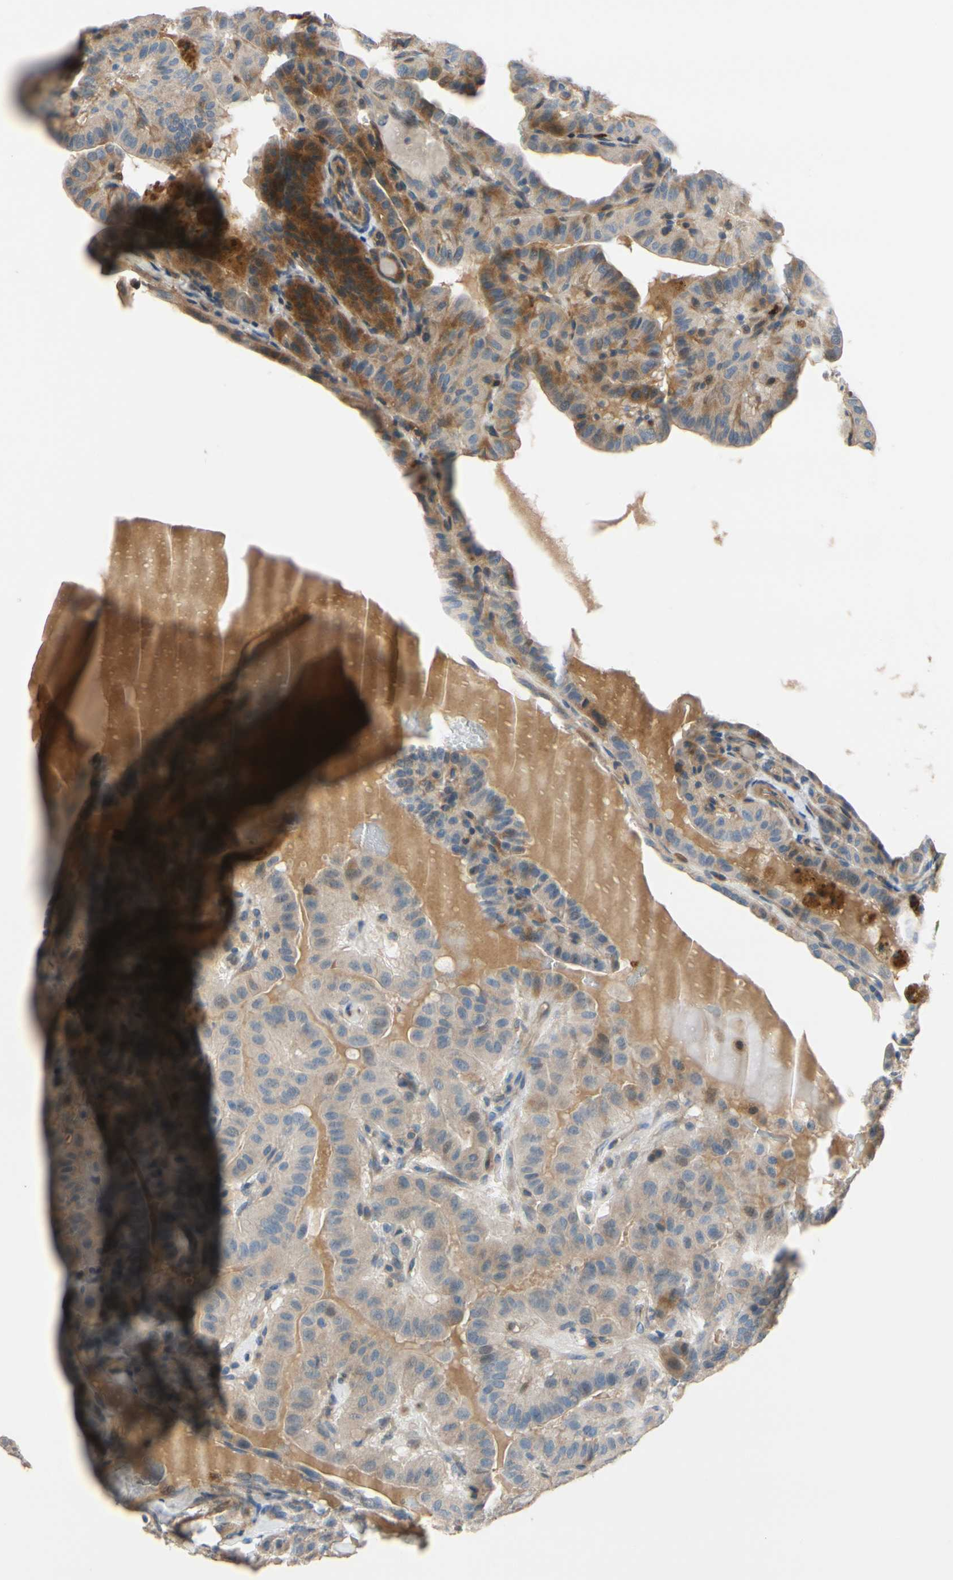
{"staining": {"intensity": "weak", "quantity": ">75%", "location": "cytoplasmic/membranous"}, "tissue": "thyroid cancer", "cell_type": "Tumor cells", "image_type": "cancer", "snomed": [{"axis": "morphology", "description": "Papillary adenocarcinoma, NOS"}, {"axis": "topography", "description": "Thyroid gland"}], "caption": "This histopathology image exhibits IHC staining of human thyroid papillary adenocarcinoma, with low weak cytoplasmic/membranous expression in approximately >75% of tumor cells.", "gene": "SIGLEC5", "patient": {"sex": "male", "age": 77}}